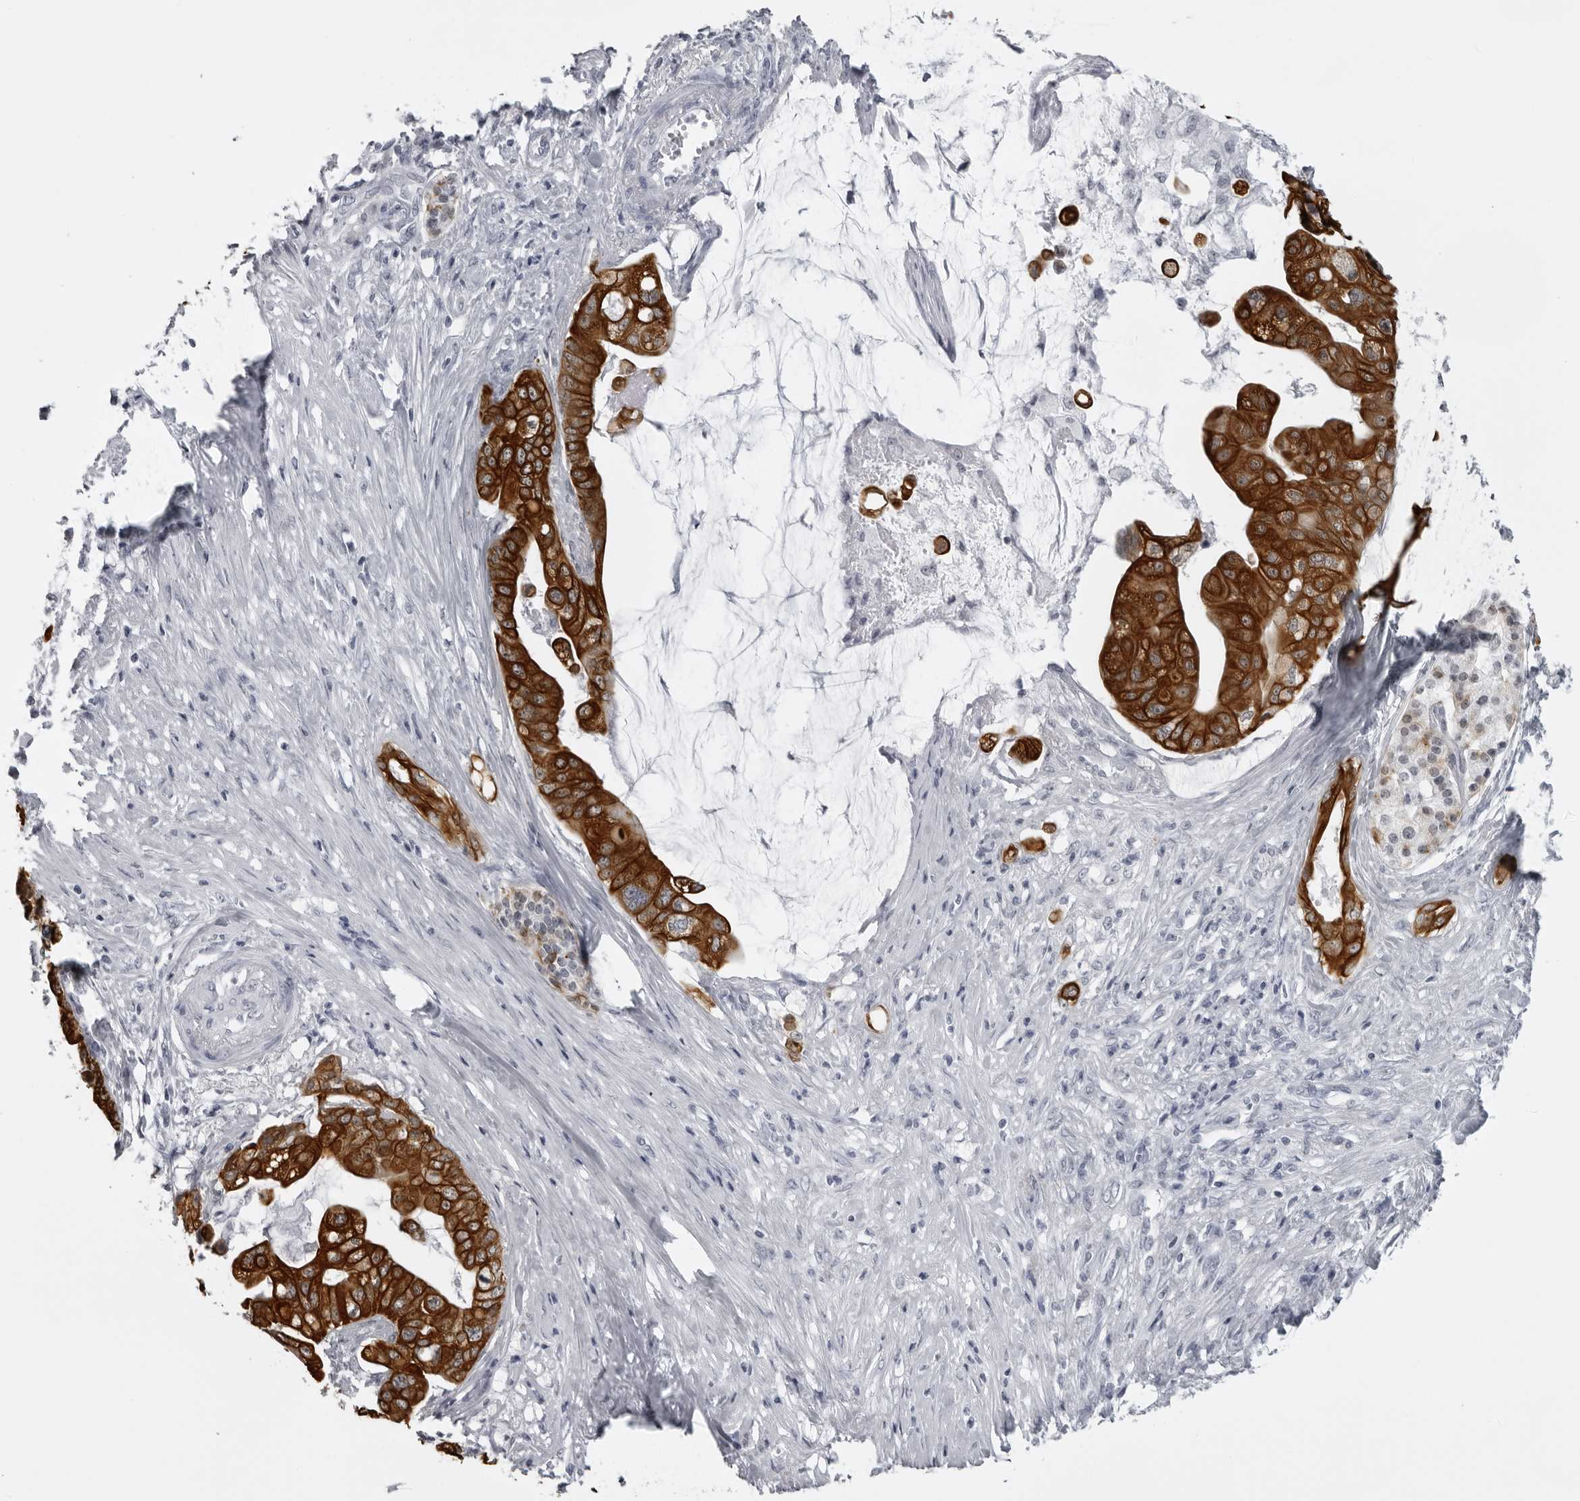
{"staining": {"intensity": "strong", "quantity": ">75%", "location": "cytoplasmic/membranous"}, "tissue": "pancreatic cancer", "cell_type": "Tumor cells", "image_type": "cancer", "snomed": [{"axis": "morphology", "description": "Adenocarcinoma, NOS"}, {"axis": "topography", "description": "Pancreas"}], "caption": "Brown immunohistochemical staining in human pancreatic cancer (adenocarcinoma) reveals strong cytoplasmic/membranous positivity in approximately >75% of tumor cells.", "gene": "UROD", "patient": {"sex": "female", "age": 75}}